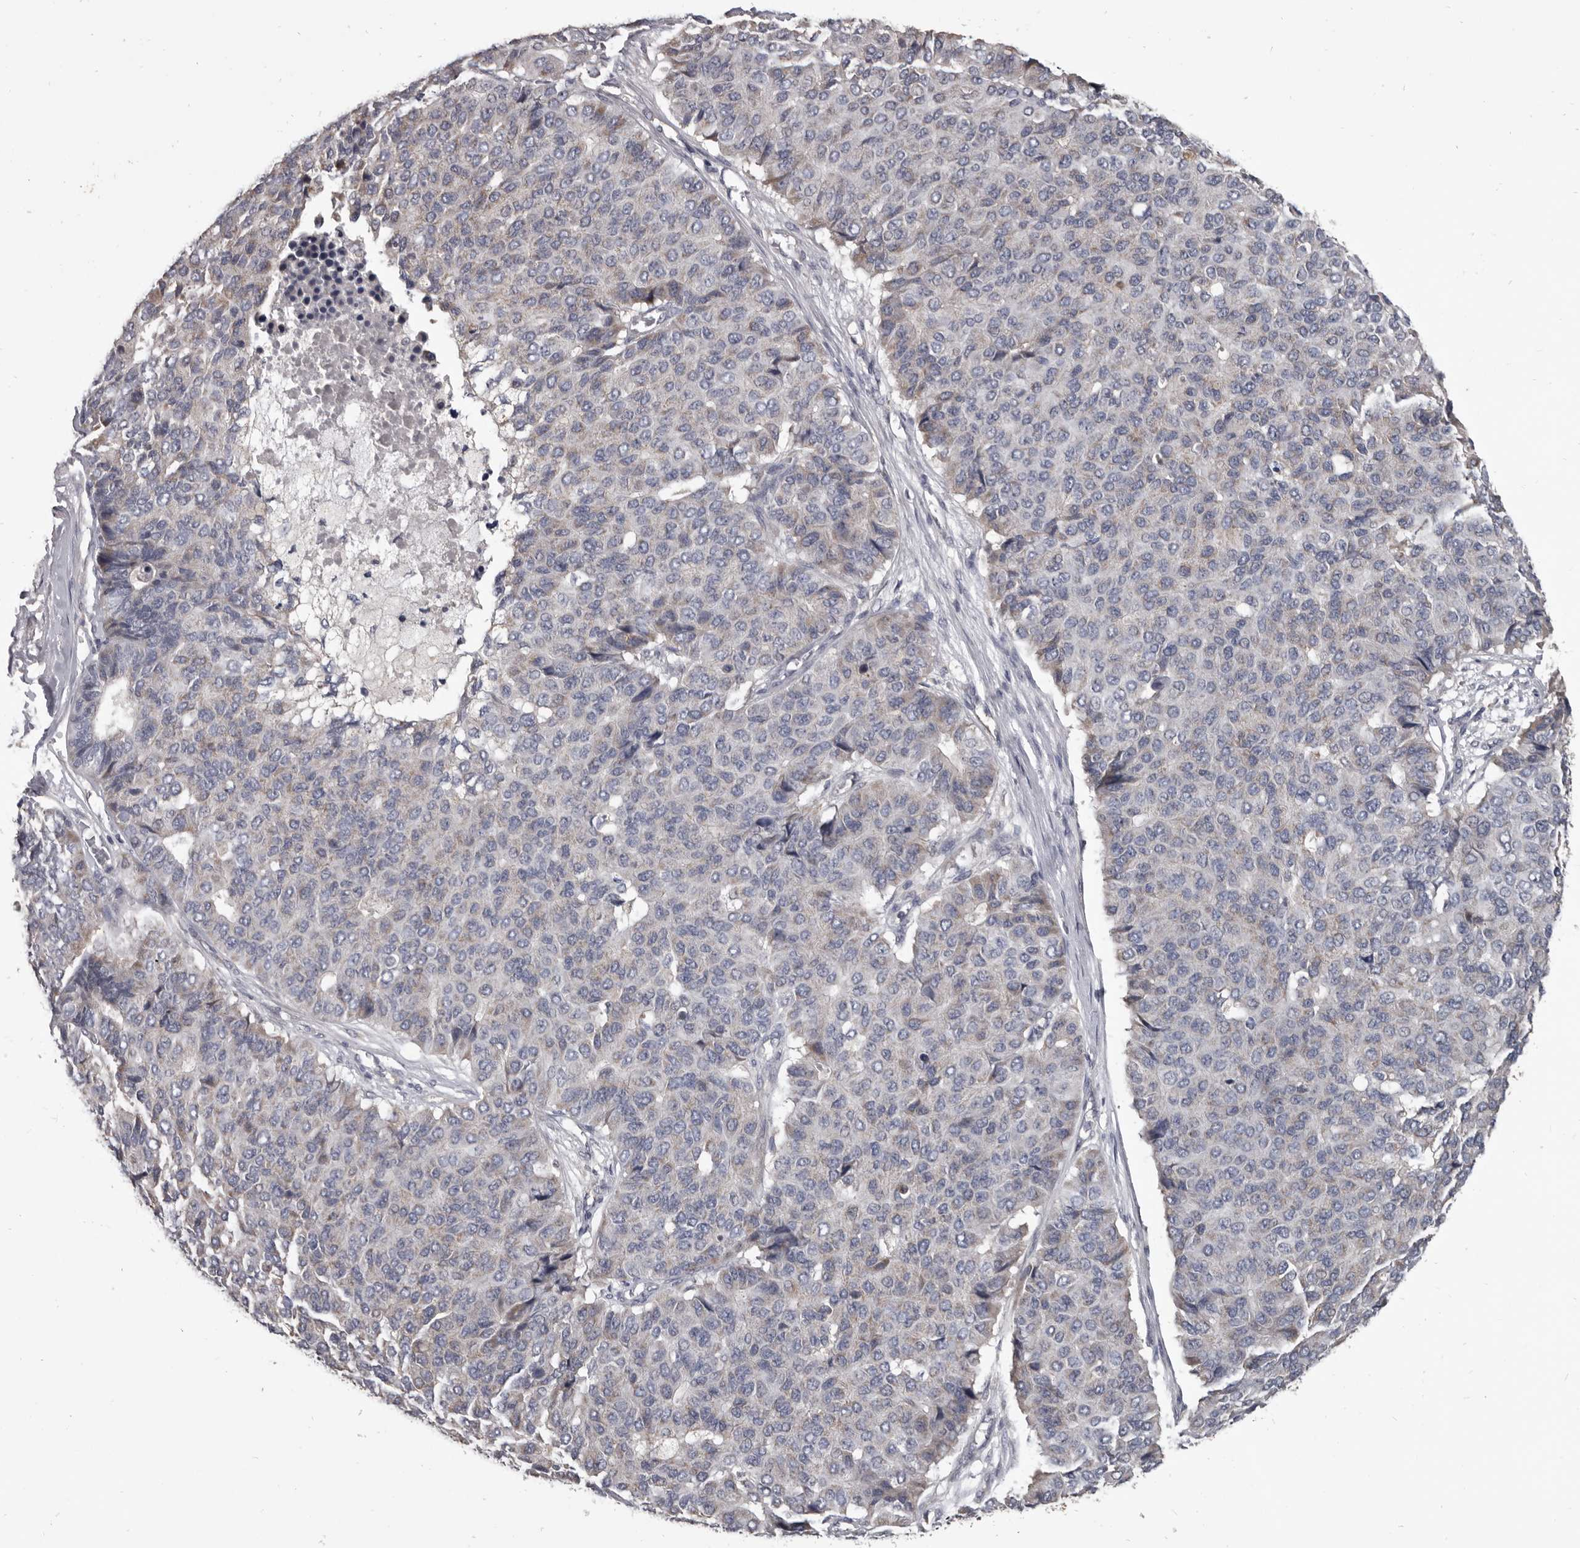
{"staining": {"intensity": "weak", "quantity": "<25%", "location": "cytoplasmic/membranous"}, "tissue": "pancreatic cancer", "cell_type": "Tumor cells", "image_type": "cancer", "snomed": [{"axis": "morphology", "description": "Adenocarcinoma, NOS"}, {"axis": "topography", "description": "Pancreas"}], "caption": "Pancreatic cancer (adenocarcinoma) was stained to show a protein in brown. There is no significant expression in tumor cells. (DAB immunohistochemistry visualized using brightfield microscopy, high magnification).", "gene": "ALDH5A1", "patient": {"sex": "male", "age": 50}}